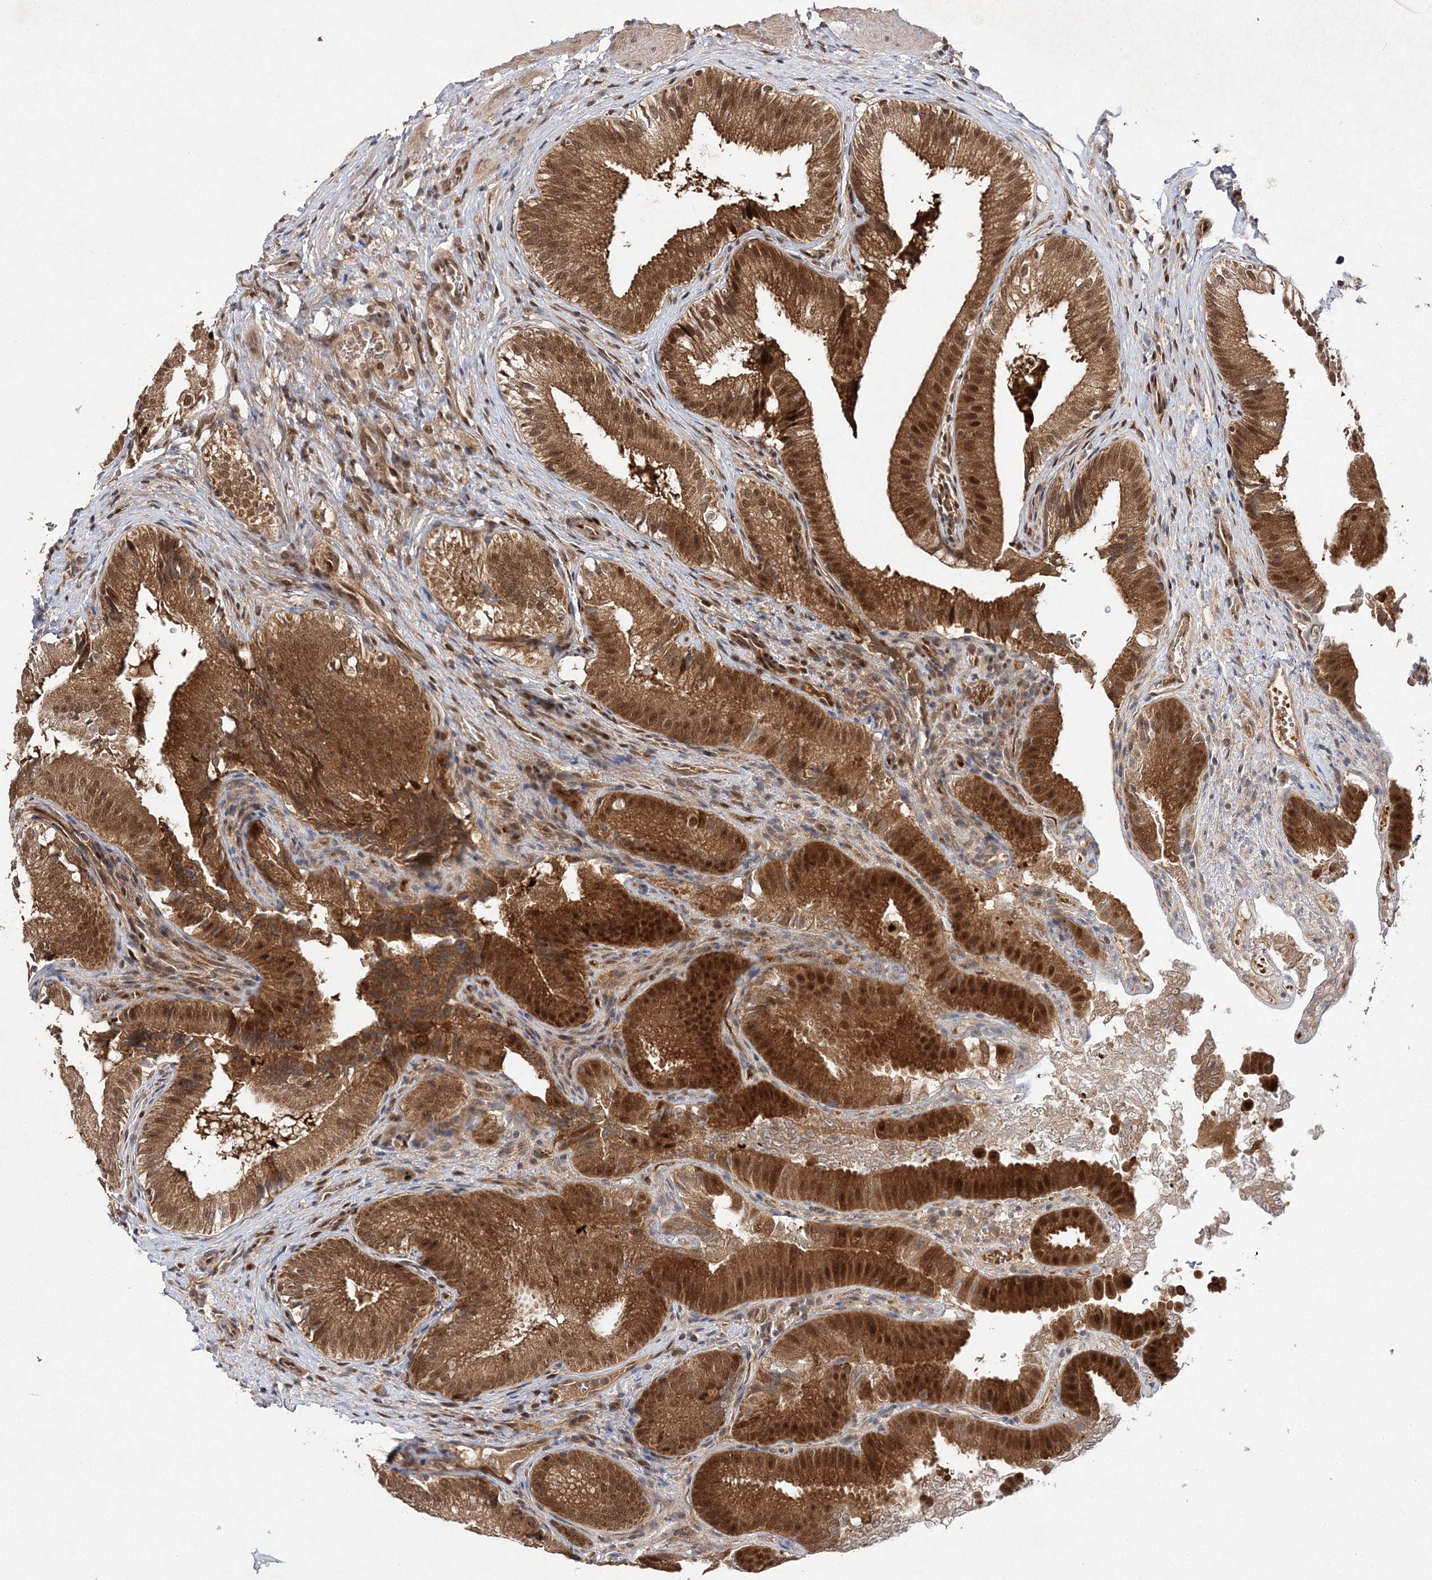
{"staining": {"intensity": "strong", "quantity": ">75%", "location": "cytoplasmic/membranous,nuclear"}, "tissue": "gallbladder", "cell_type": "Glandular cells", "image_type": "normal", "snomed": [{"axis": "morphology", "description": "Normal tissue, NOS"}, {"axis": "topography", "description": "Gallbladder"}], "caption": "High-power microscopy captured an immunohistochemistry (IHC) histopathology image of unremarkable gallbladder, revealing strong cytoplasmic/membranous,nuclear staining in approximately >75% of glandular cells. The staining was performed using DAB to visualize the protein expression in brown, while the nuclei were stained in blue with hematoxylin (Magnification: 20x).", "gene": "NIF3L1", "patient": {"sex": "female", "age": 30}}